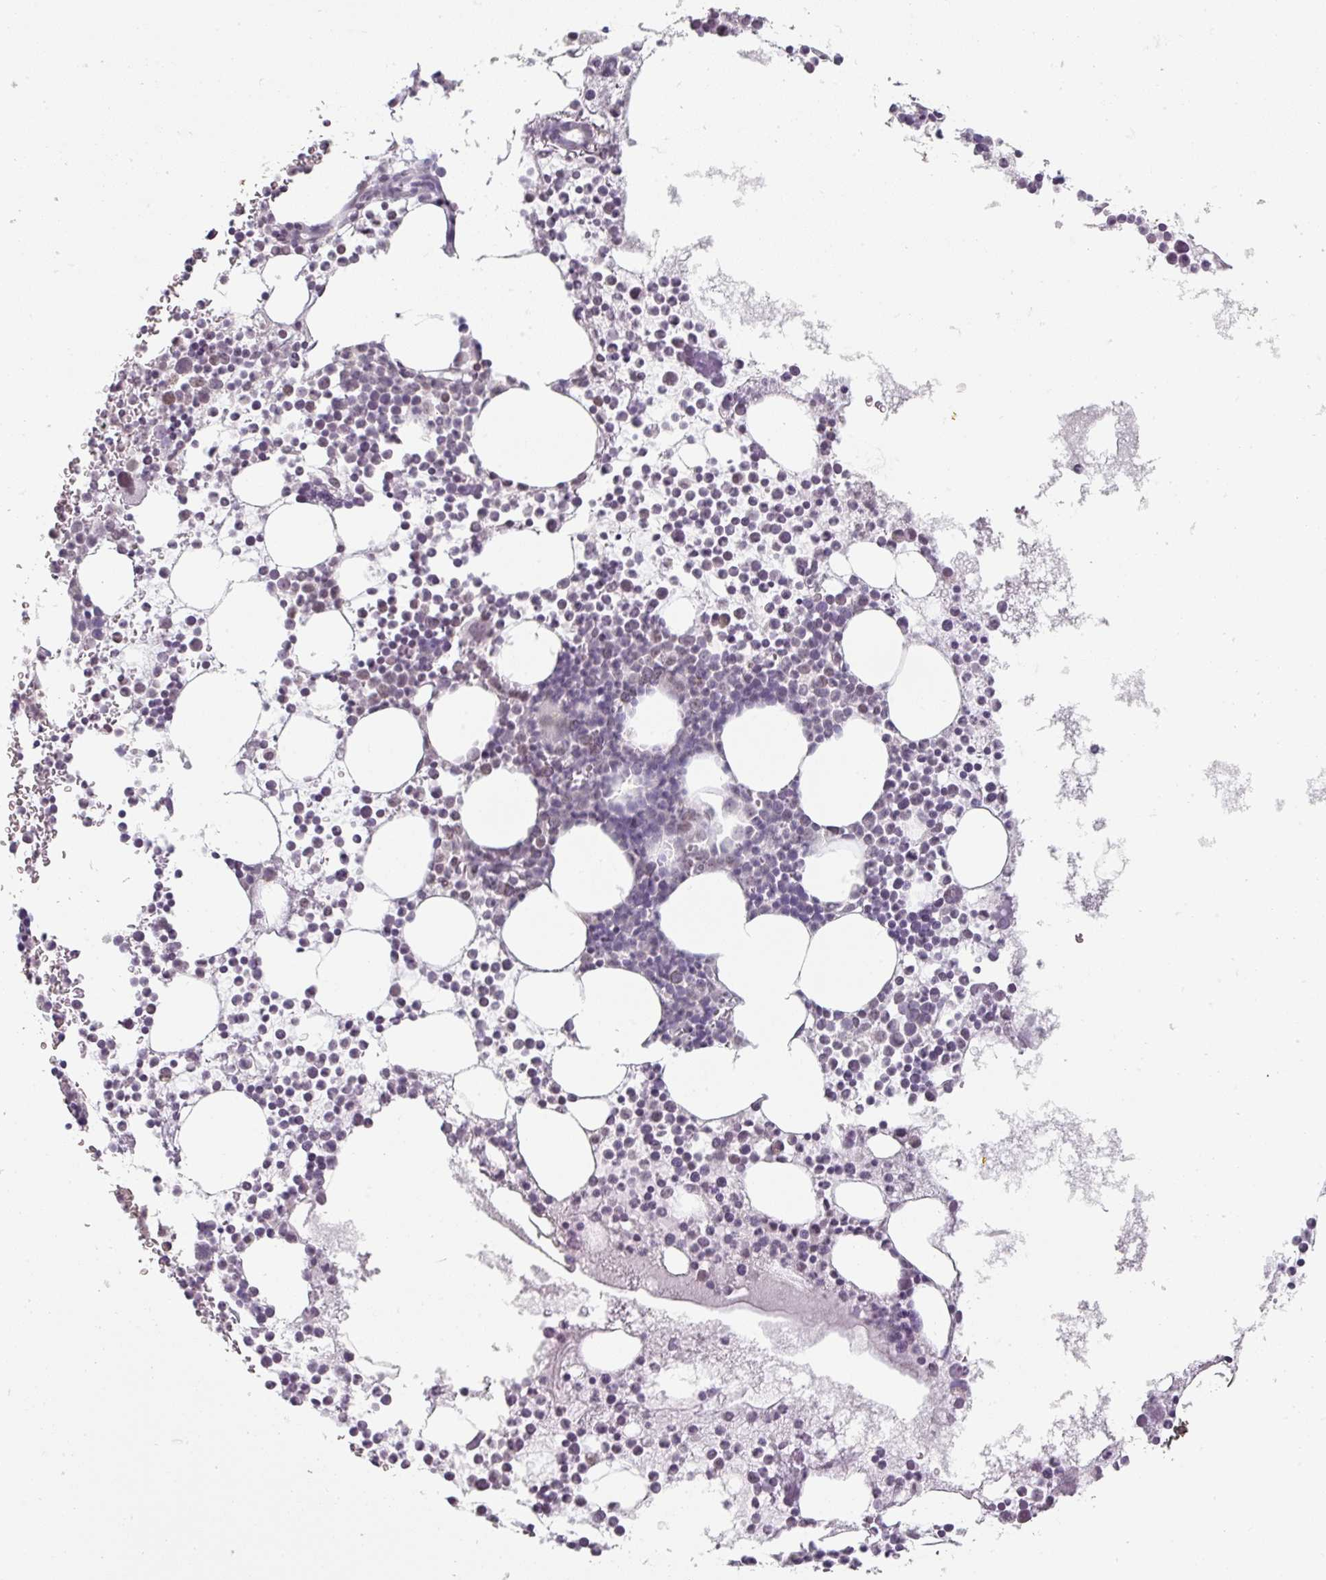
{"staining": {"intensity": "negative", "quantity": "none", "location": "none"}, "tissue": "bone marrow", "cell_type": "Hematopoietic cells", "image_type": "normal", "snomed": [{"axis": "morphology", "description": "Normal tissue, NOS"}, {"axis": "topography", "description": "Bone marrow"}], "caption": "Protein analysis of unremarkable bone marrow demonstrates no significant positivity in hematopoietic cells. Nuclei are stained in blue.", "gene": "SPRR1A", "patient": {"sex": "female", "age": 78}}